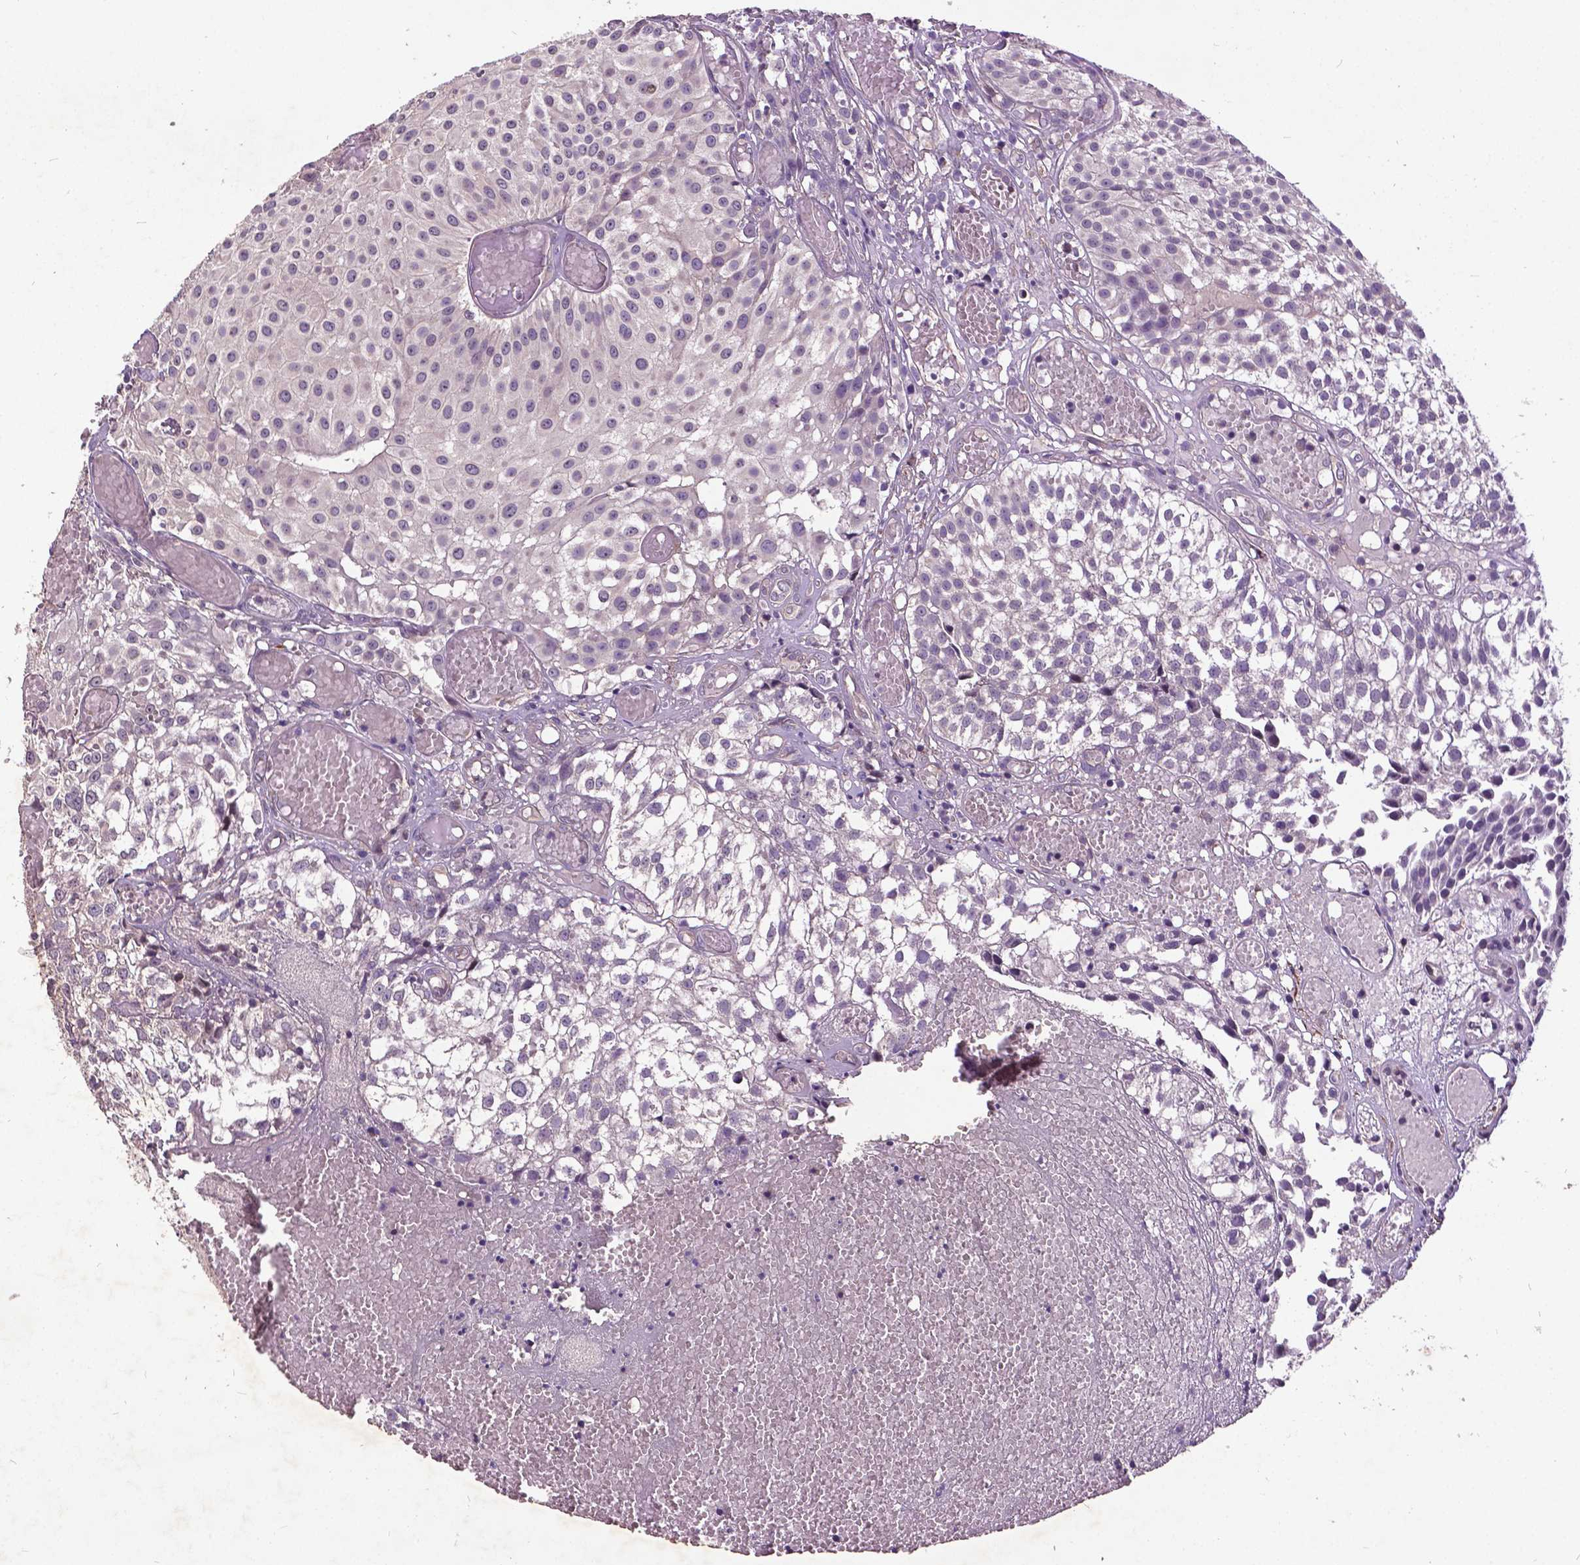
{"staining": {"intensity": "negative", "quantity": "none", "location": "none"}, "tissue": "urothelial cancer", "cell_type": "Tumor cells", "image_type": "cancer", "snomed": [{"axis": "morphology", "description": "Urothelial carcinoma, Low grade"}, {"axis": "topography", "description": "Urinary bladder"}], "caption": "DAB immunohistochemical staining of low-grade urothelial carcinoma reveals no significant expression in tumor cells.", "gene": "AP1S3", "patient": {"sex": "male", "age": 79}}